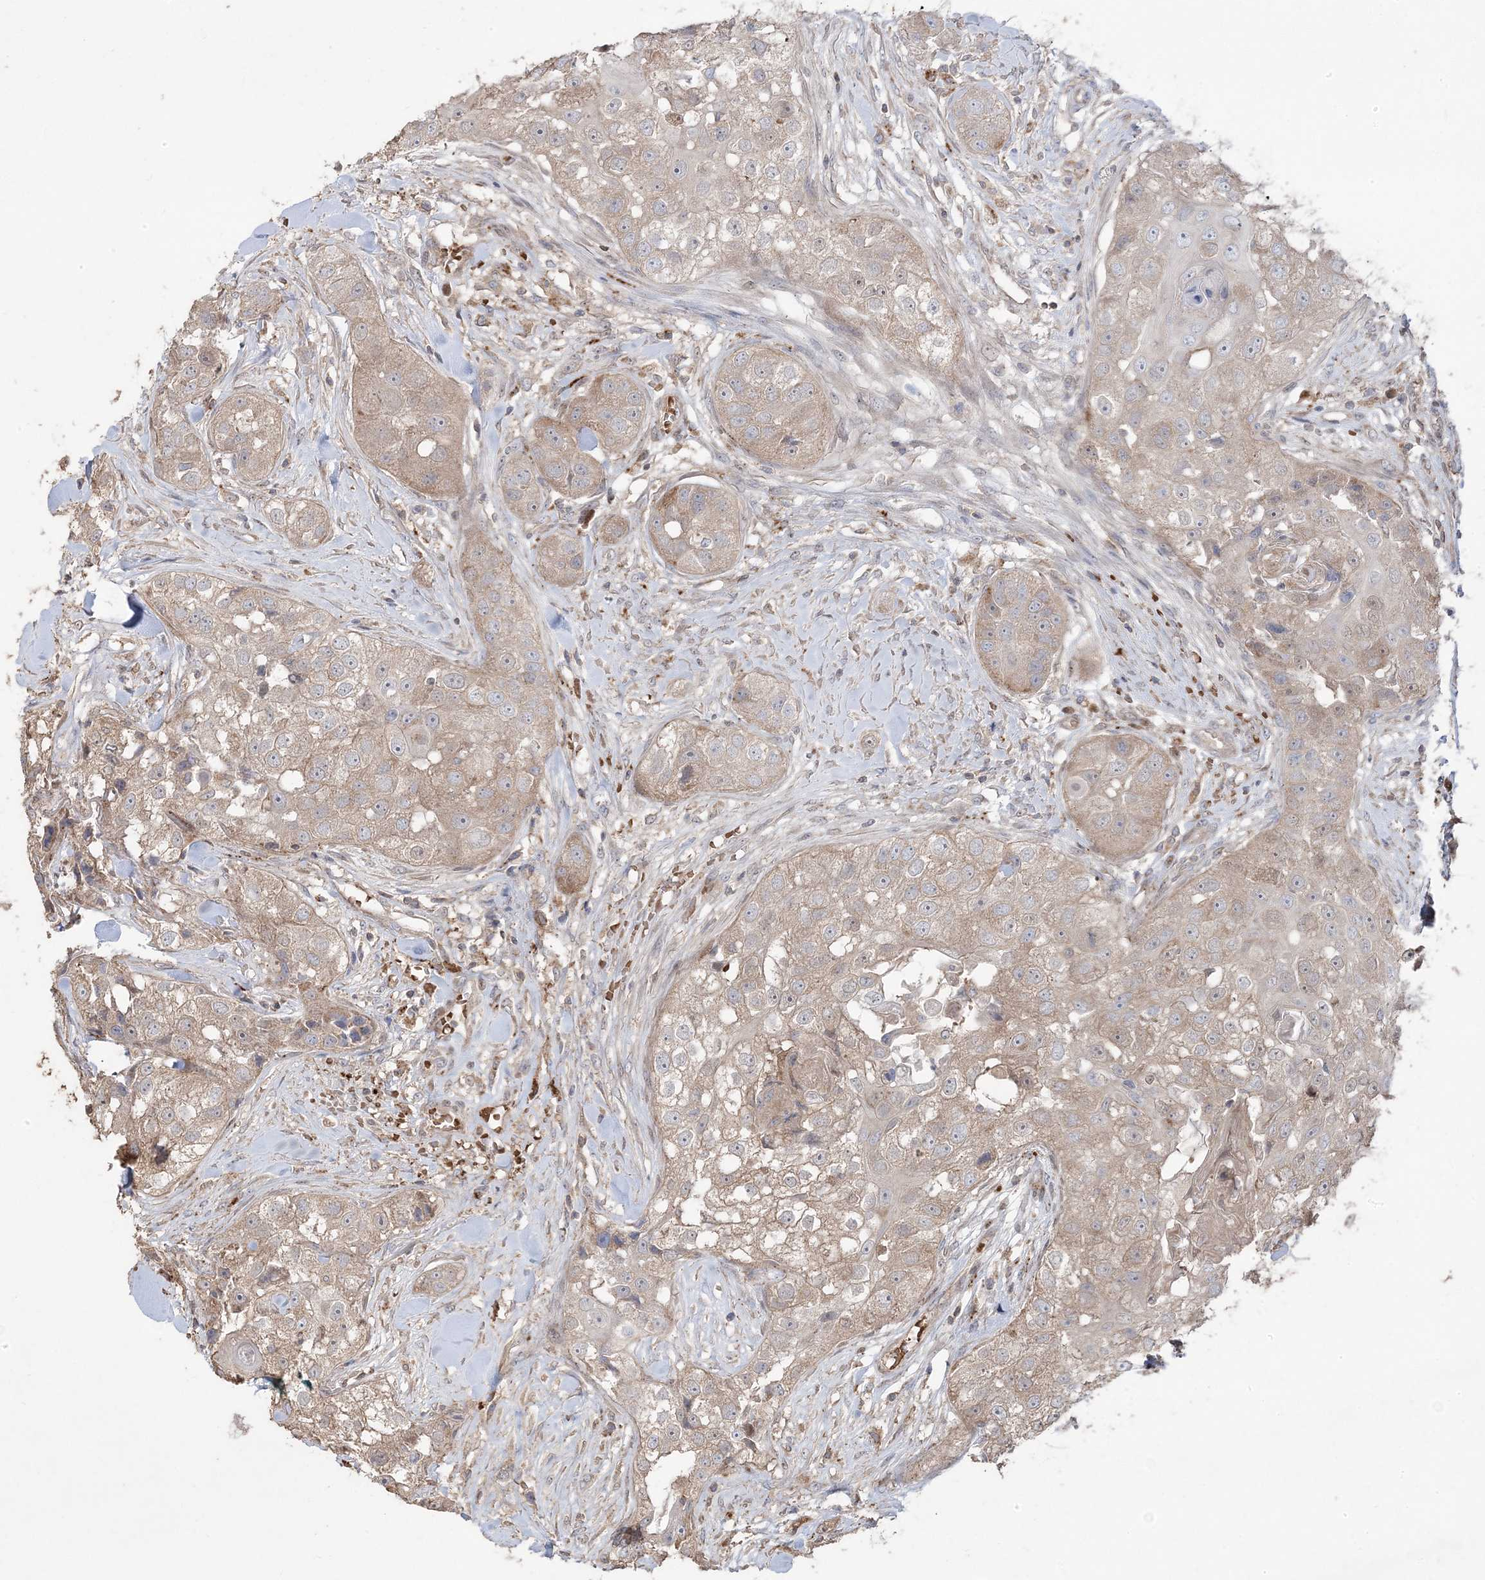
{"staining": {"intensity": "weak", "quantity": ">75%", "location": "cytoplasmic/membranous"}, "tissue": "head and neck cancer", "cell_type": "Tumor cells", "image_type": "cancer", "snomed": [{"axis": "morphology", "description": "Normal tissue, NOS"}, {"axis": "morphology", "description": "Squamous cell carcinoma, NOS"}, {"axis": "topography", "description": "Skeletal muscle"}, {"axis": "topography", "description": "Head-Neck"}], "caption": "About >75% of tumor cells in human head and neck cancer (squamous cell carcinoma) exhibit weak cytoplasmic/membranous protein positivity as visualized by brown immunohistochemical staining.", "gene": "PPOX", "patient": {"sex": "male", "age": 51}}